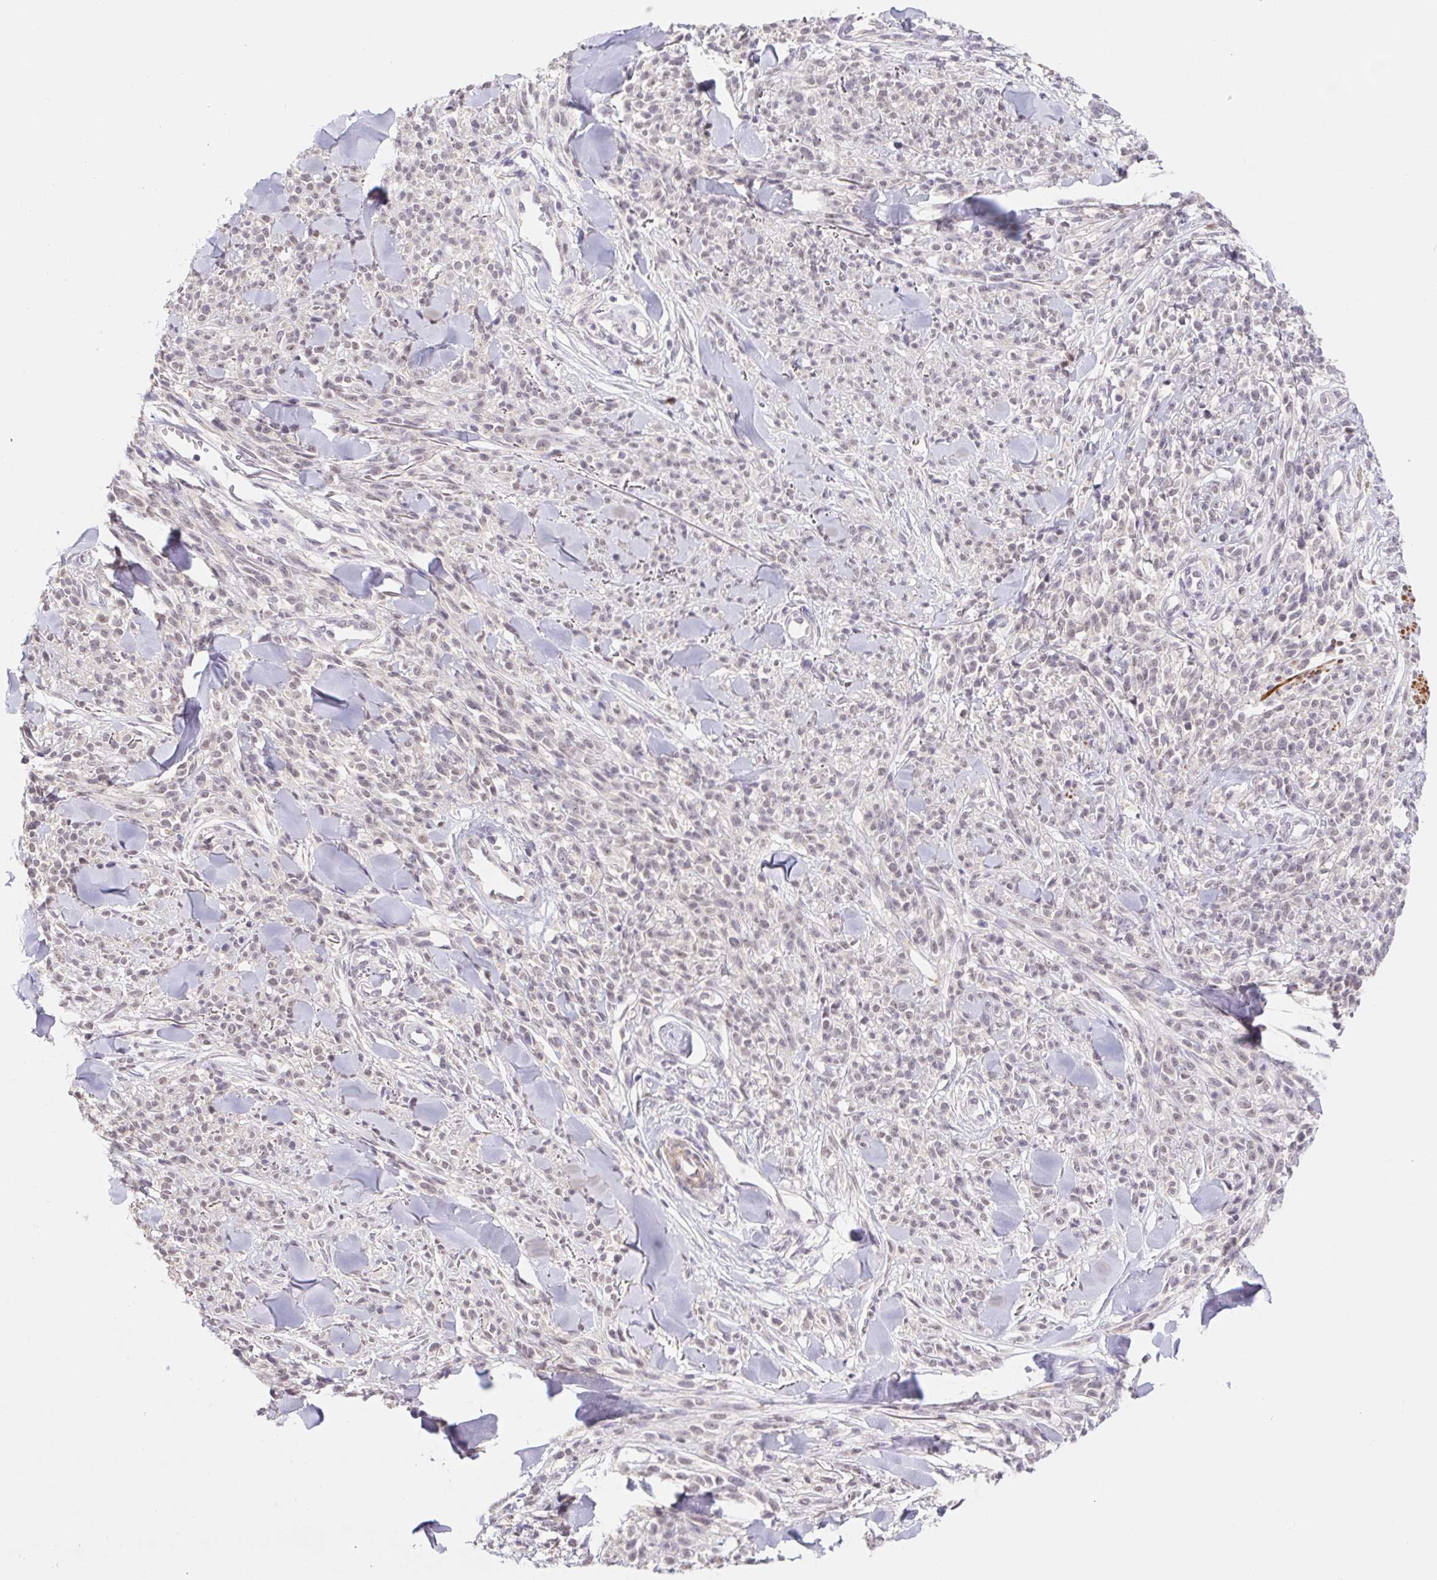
{"staining": {"intensity": "negative", "quantity": "none", "location": "none"}, "tissue": "melanoma", "cell_type": "Tumor cells", "image_type": "cancer", "snomed": [{"axis": "morphology", "description": "Malignant melanoma, NOS"}, {"axis": "topography", "description": "Skin"}, {"axis": "topography", "description": "Skin of trunk"}], "caption": "The photomicrograph reveals no staining of tumor cells in malignant melanoma.", "gene": "L3MBTL4", "patient": {"sex": "male", "age": 74}}